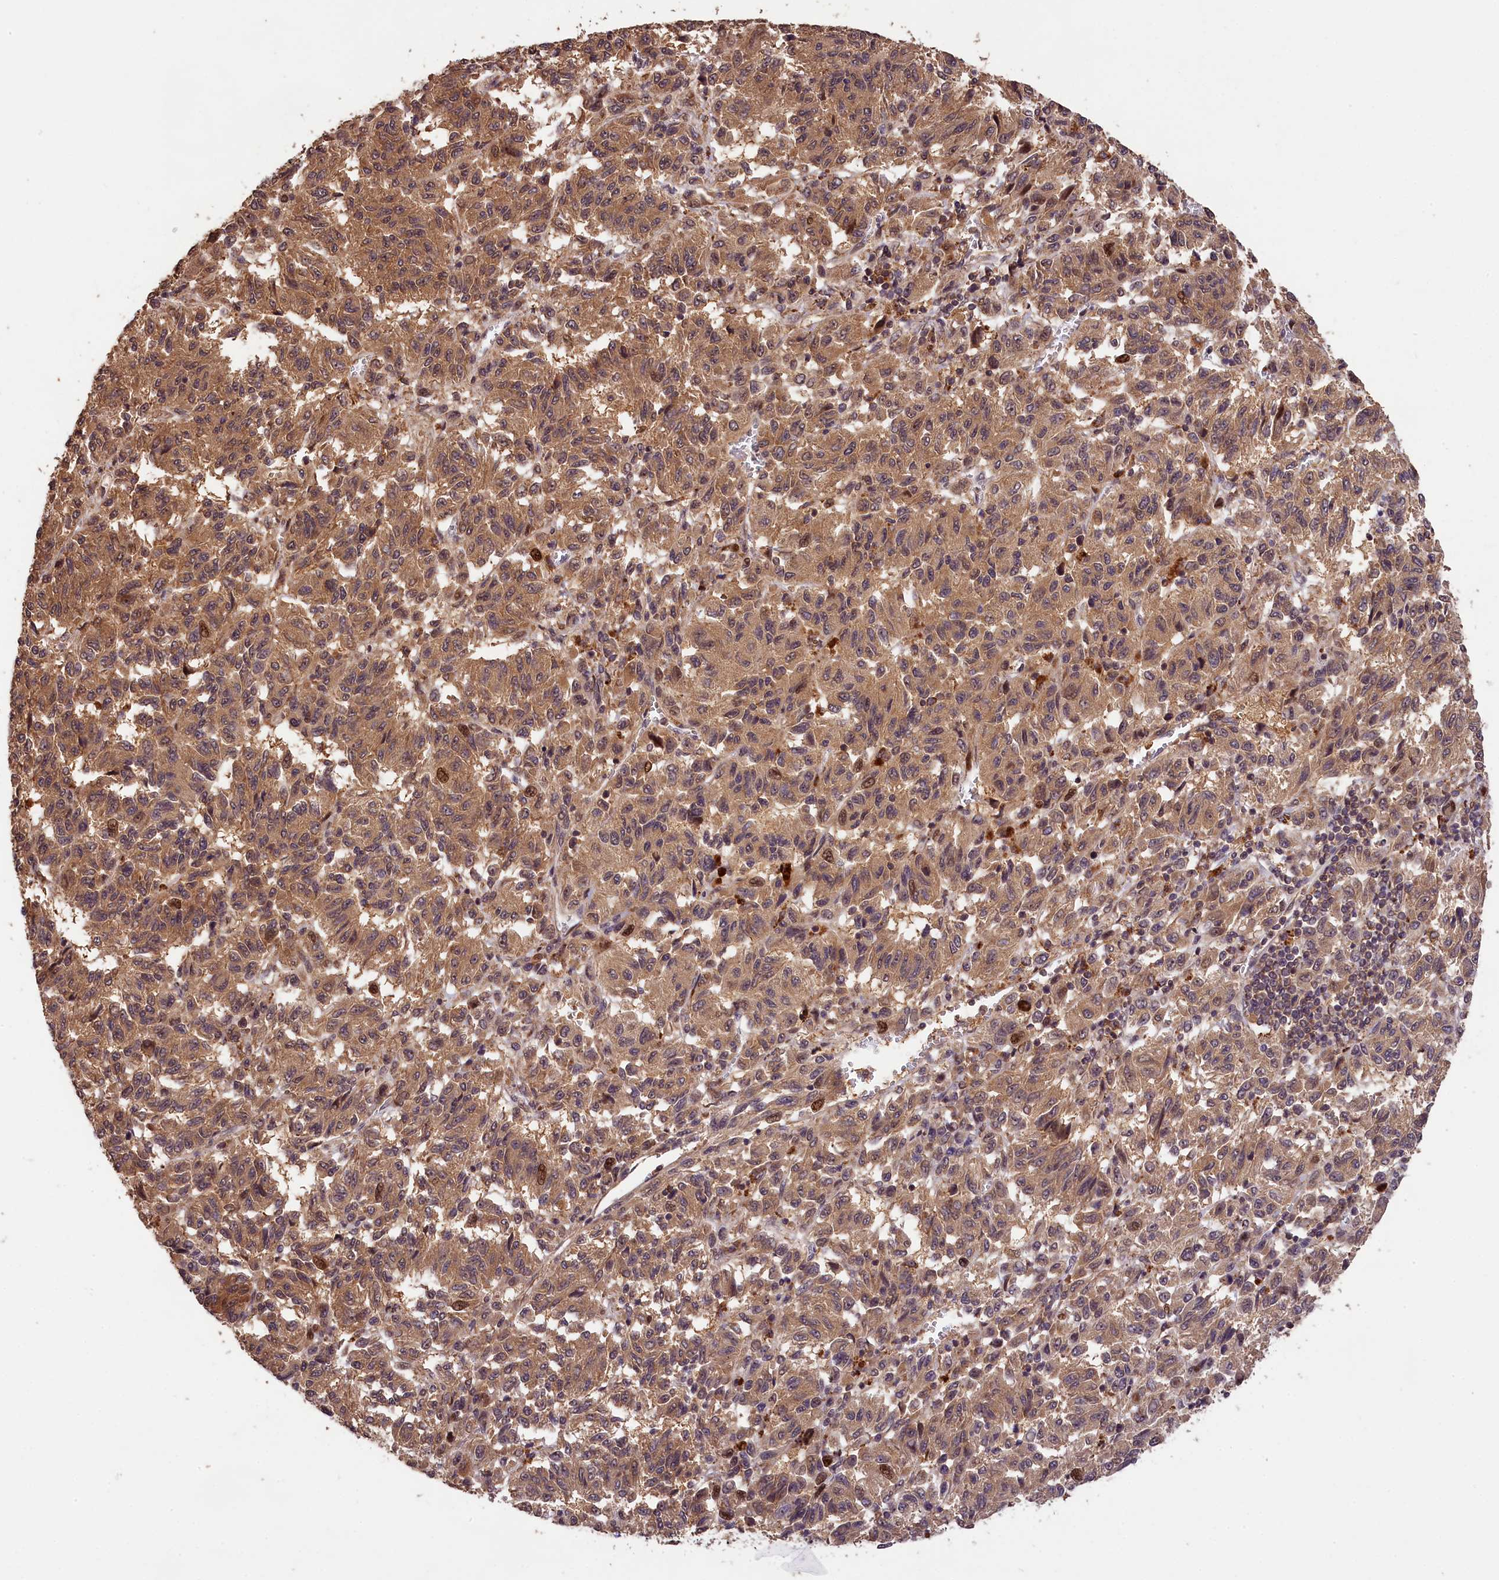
{"staining": {"intensity": "moderate", "quantity": ">75%", "location": "cytoplasmic/membranous,nuclear"}, "tissue": "melanoma", "cell_type": "Tumor cells", "image_type": "cancer", "snomed": [{"axis": "morphology", "description": "Malignant melanoma, Metastatic site"}, {"axis": "topography", "description": "Lung"}], "caption": "This is an image of immunohistochemistry (IHC) staining of melanoma, which shows moderate positivity in the cytoplasmic/membranous and nuclear of tumor cells.", "gene": "PHAF1", "patient": {"sex": "male", "age": 64}}